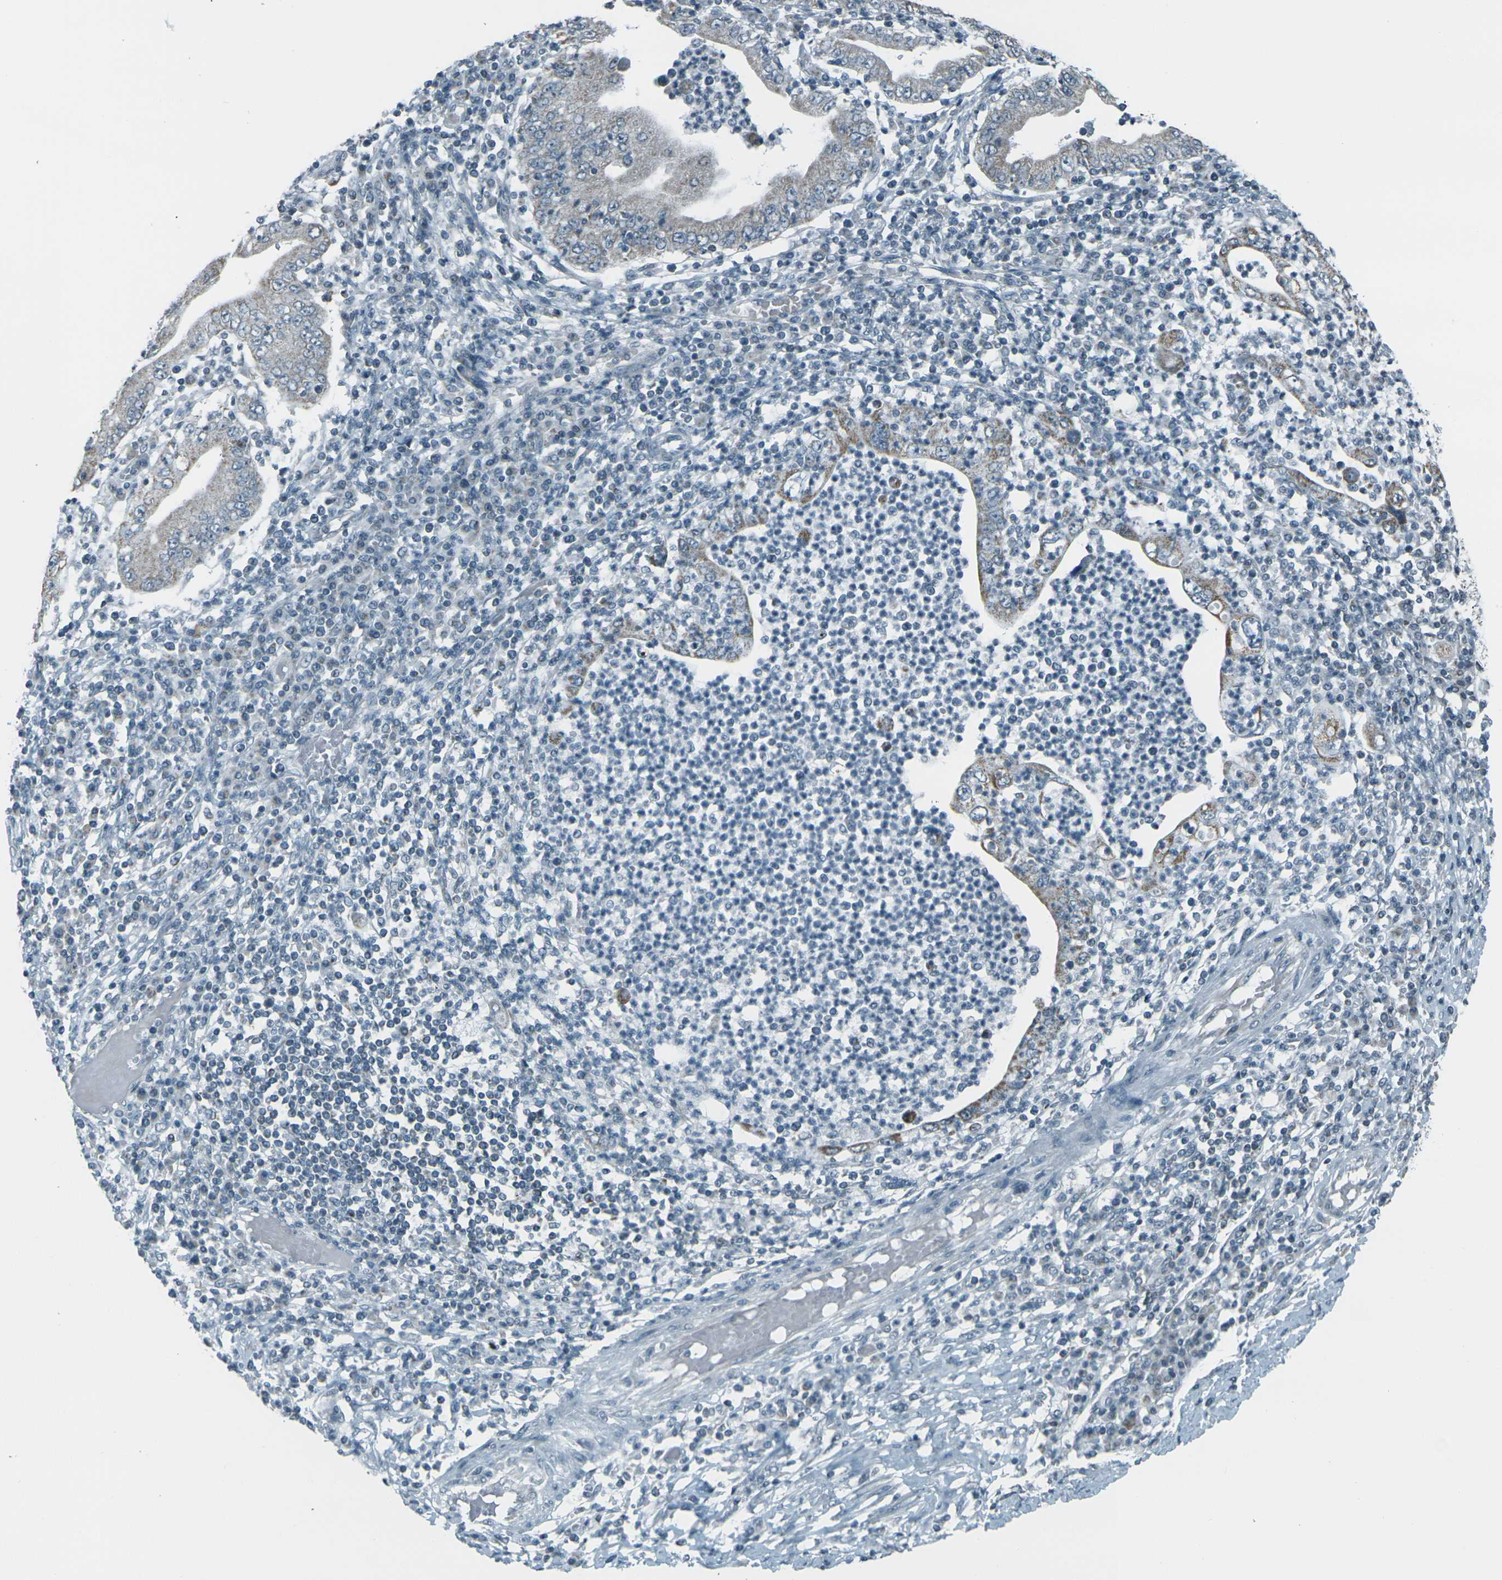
{"staining": {"intensity": "weak", "quantity": "<25%", "location": "cytoplasmic/membranous"}, "tissue": "stomach cancer", "cell_type": "Tumor cells", "image_type": "cancer", "snomed": [{"axis": "morphology", "description": "Normal tissue, NOS"}, {"axis": "morphology", "description": "Adenocarcinoma, NOS"}, {"axis": "topography", "description": "Esophagus"}, {"axis": "topography", "description": "Stomach, upper"}, {"axis": "topography", "description": "Peripheral nerve tissue"}], "caption": "Tumor cells show no significant staining in stomach cancer.", "gene": "H2BC1", "patient": {"sex": "male", "age": 62}}